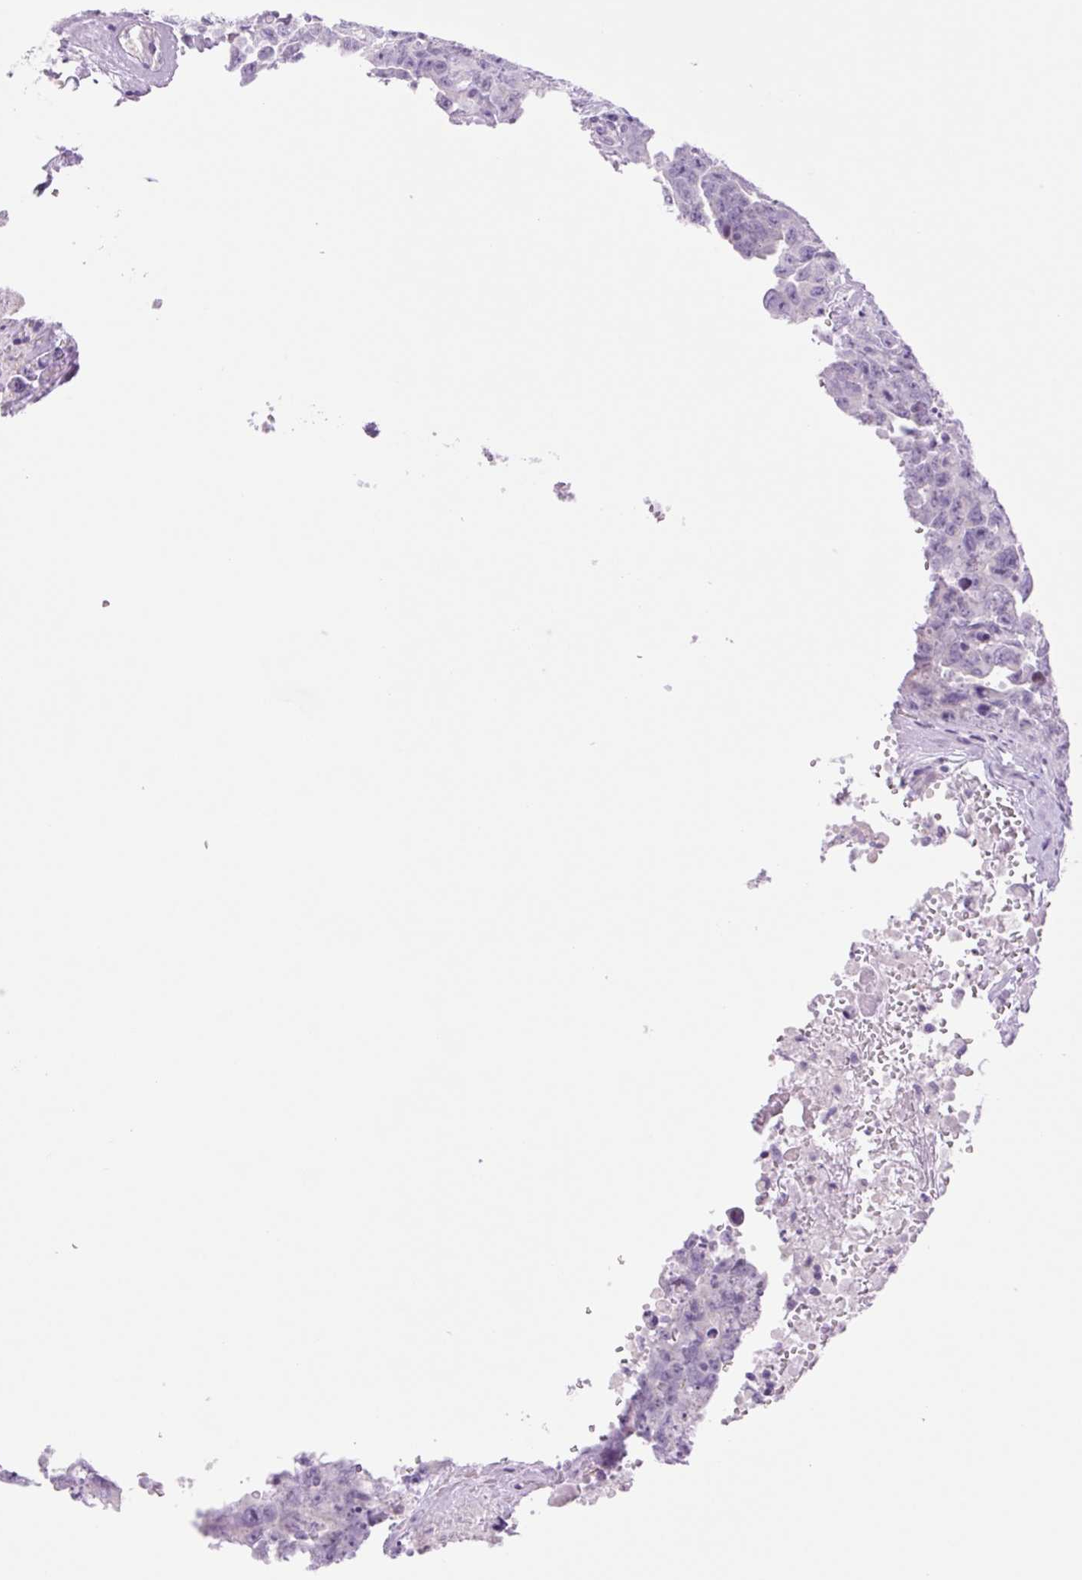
{"staining": {"intensity": "negative", "quantity": "none", "location": "none"}, "tissue": "testis cancer", "cell_type": "Tumor cells", "image_type": "cancer", "snomed": [{"axis": "morphology", "description": "Carcinoma, Embryonal, NOS"}, {"axis": "topography", "description": "Testis"}], "caption": "This is a micrograph of immunohistochemistry (IHC) staining of embryonal carcinoma (testis), which shows no staining in tumor cells. (Brightfield microscopy of DAB (3,3'-diaminobenzidine) IHC at high magnification).", "gene": "TBX15", "patient": {"sex": "male", "age": 24}}